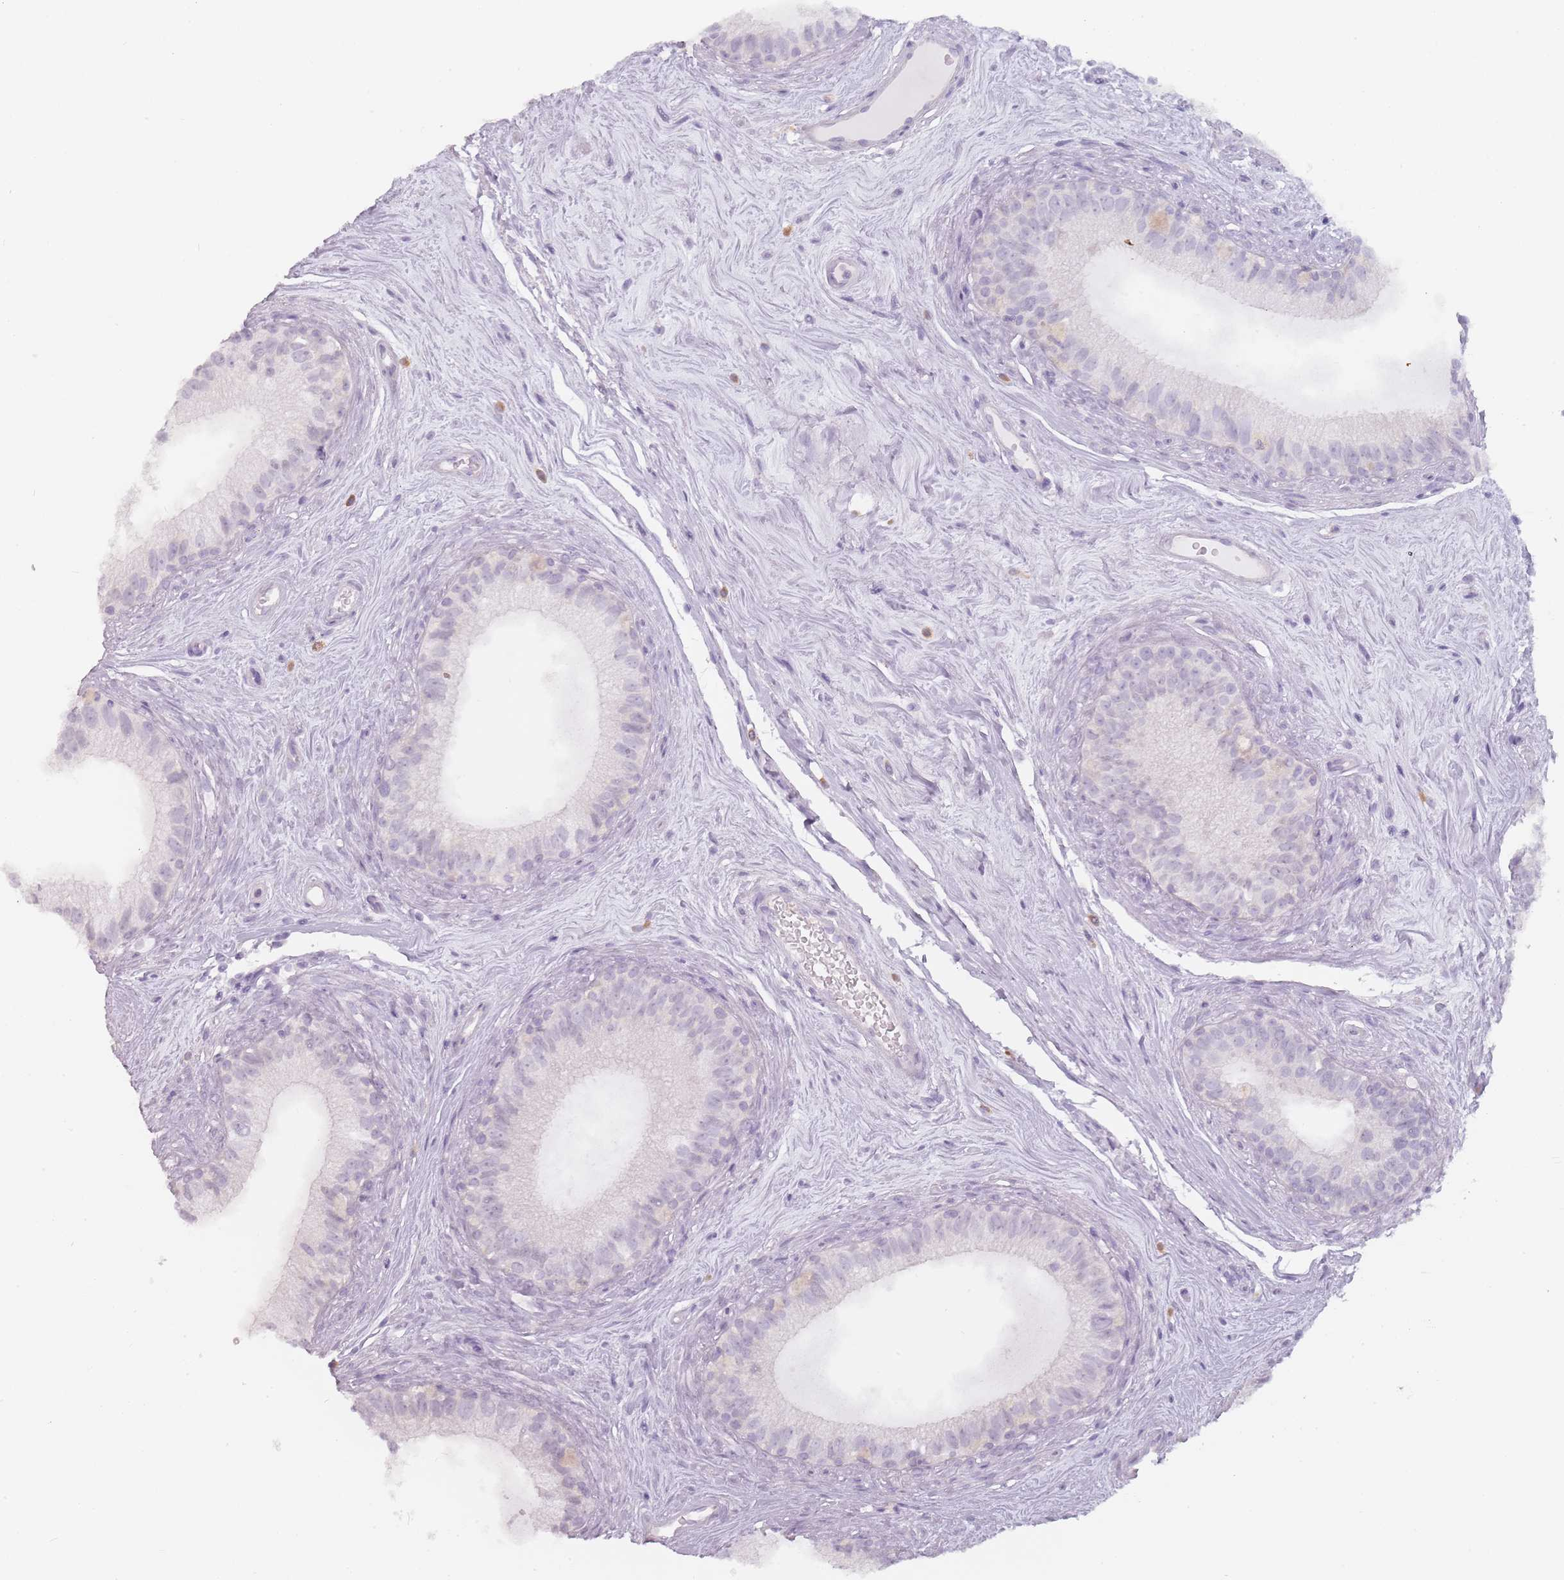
{"staining": {"intensity": "negative", "quantity": "none", "location": "none"}, "tissue": "epididymis", "cell_type": "Glandular cells", "image_type": "normal", "snomed": [{"axis": "morphology", "description": "Normal tissue, NOS"}, {"axis": "topography", "description": "Epididymis"}], "caption": "This is an IHC photomicrograph of benign human epididymis. There is no expression in glandular cells.", "gene": "ZNF584", "patient": {"sex": "male", "age": 71}}